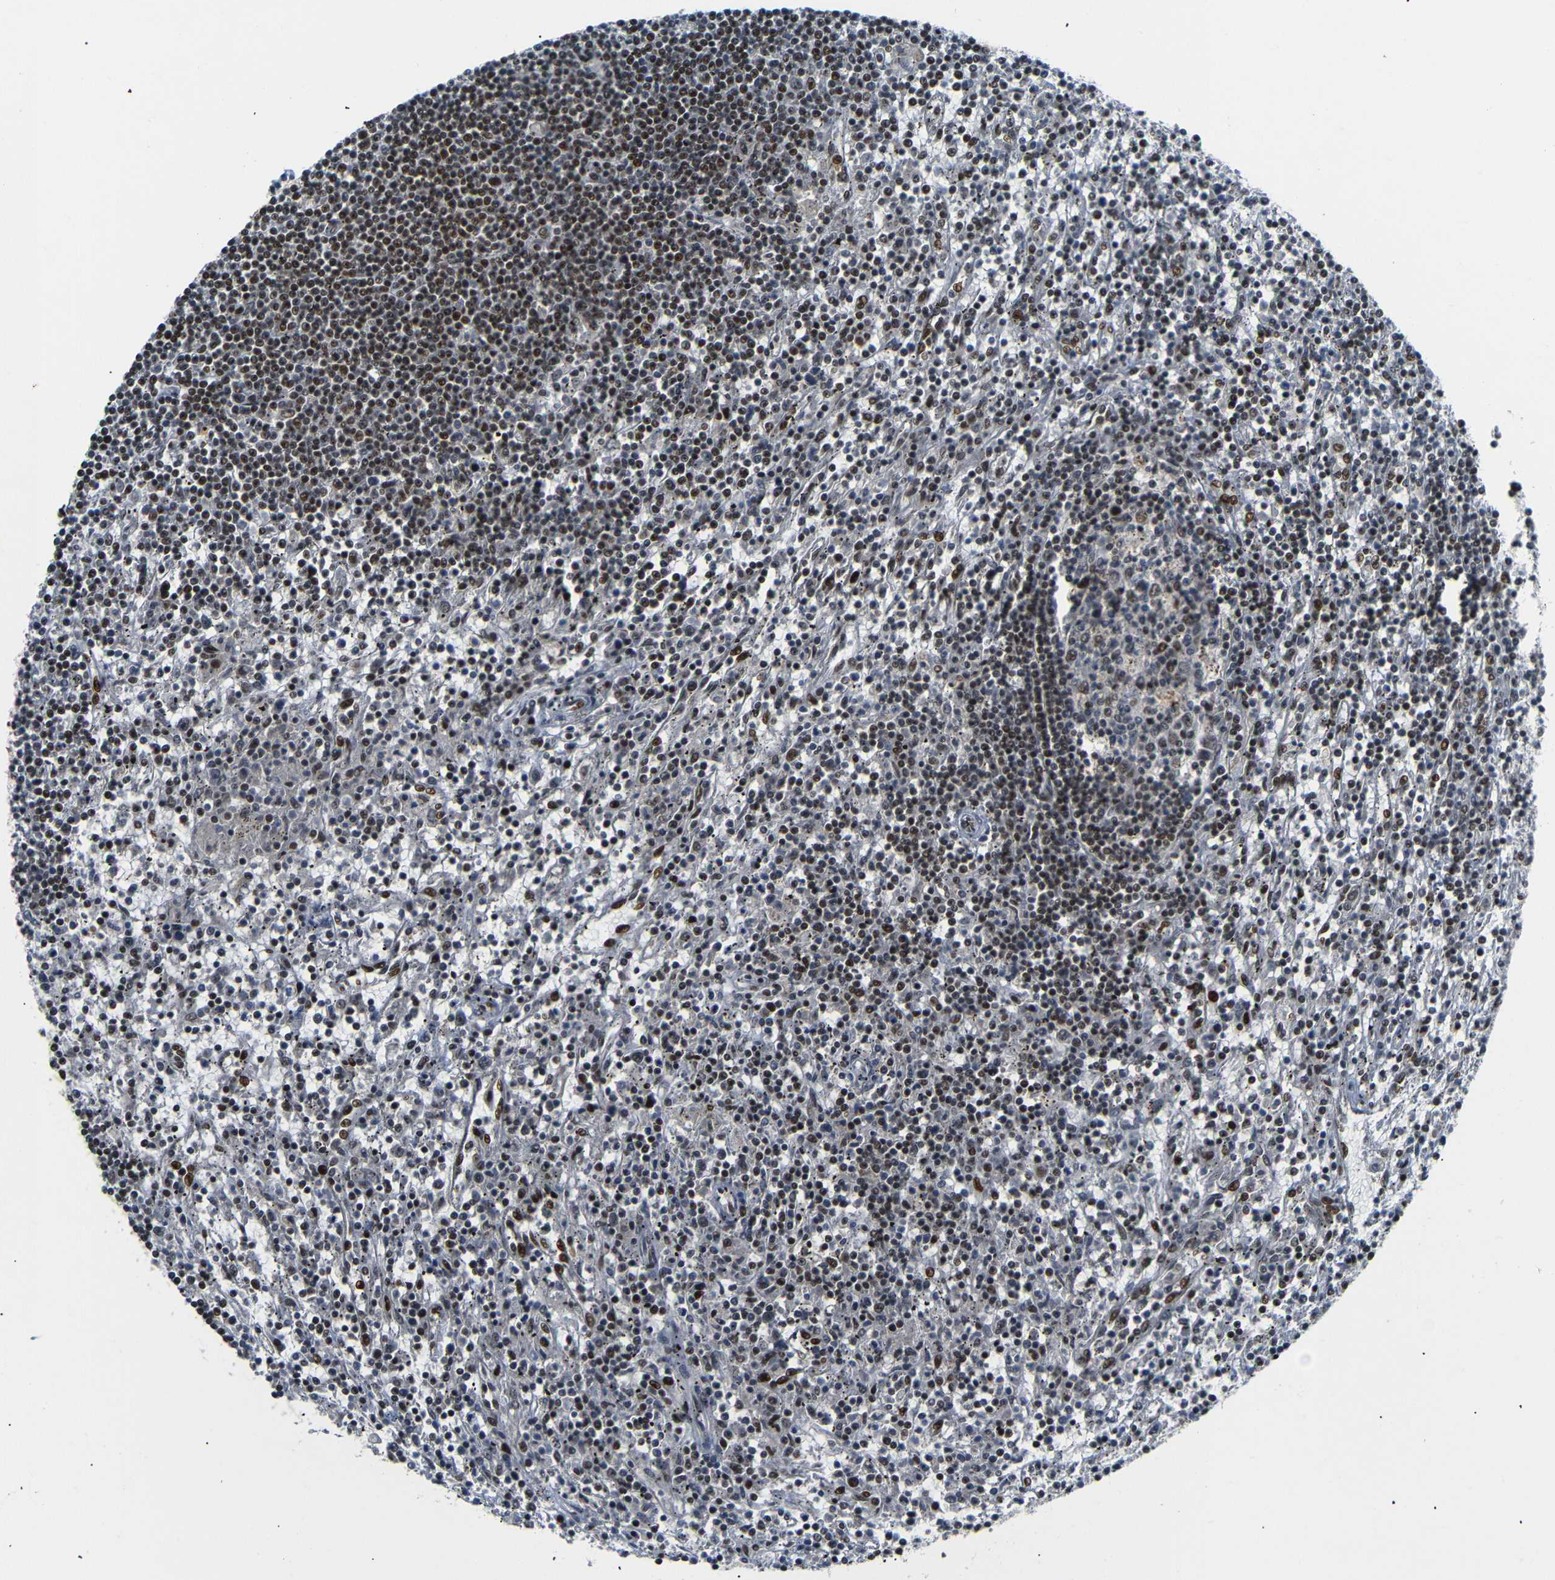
{"staining": {"intensity": "strong", "quantity": ">75%", "location": "nuclear"}, "tissue": "lymphoma", "cell_type": "Tumor cells", "image_type": "cancer", "snomed": [{"axis": "morphology", "description": "Malignant lymphoma, non-Hodgkin's type, Low grade"}, {"axis": "topography", "description": "Spleen"}], "caption": "This histopathology image shows lymphoma stained with immunohistochemistry (IHC) to label a protein in brown. The nuclear of tumor cells show strong positivity for the protein. Nuclei are counter-stained blue.", "gene": "SETDB2", "patient": {"sex": "male", "age": 76}}